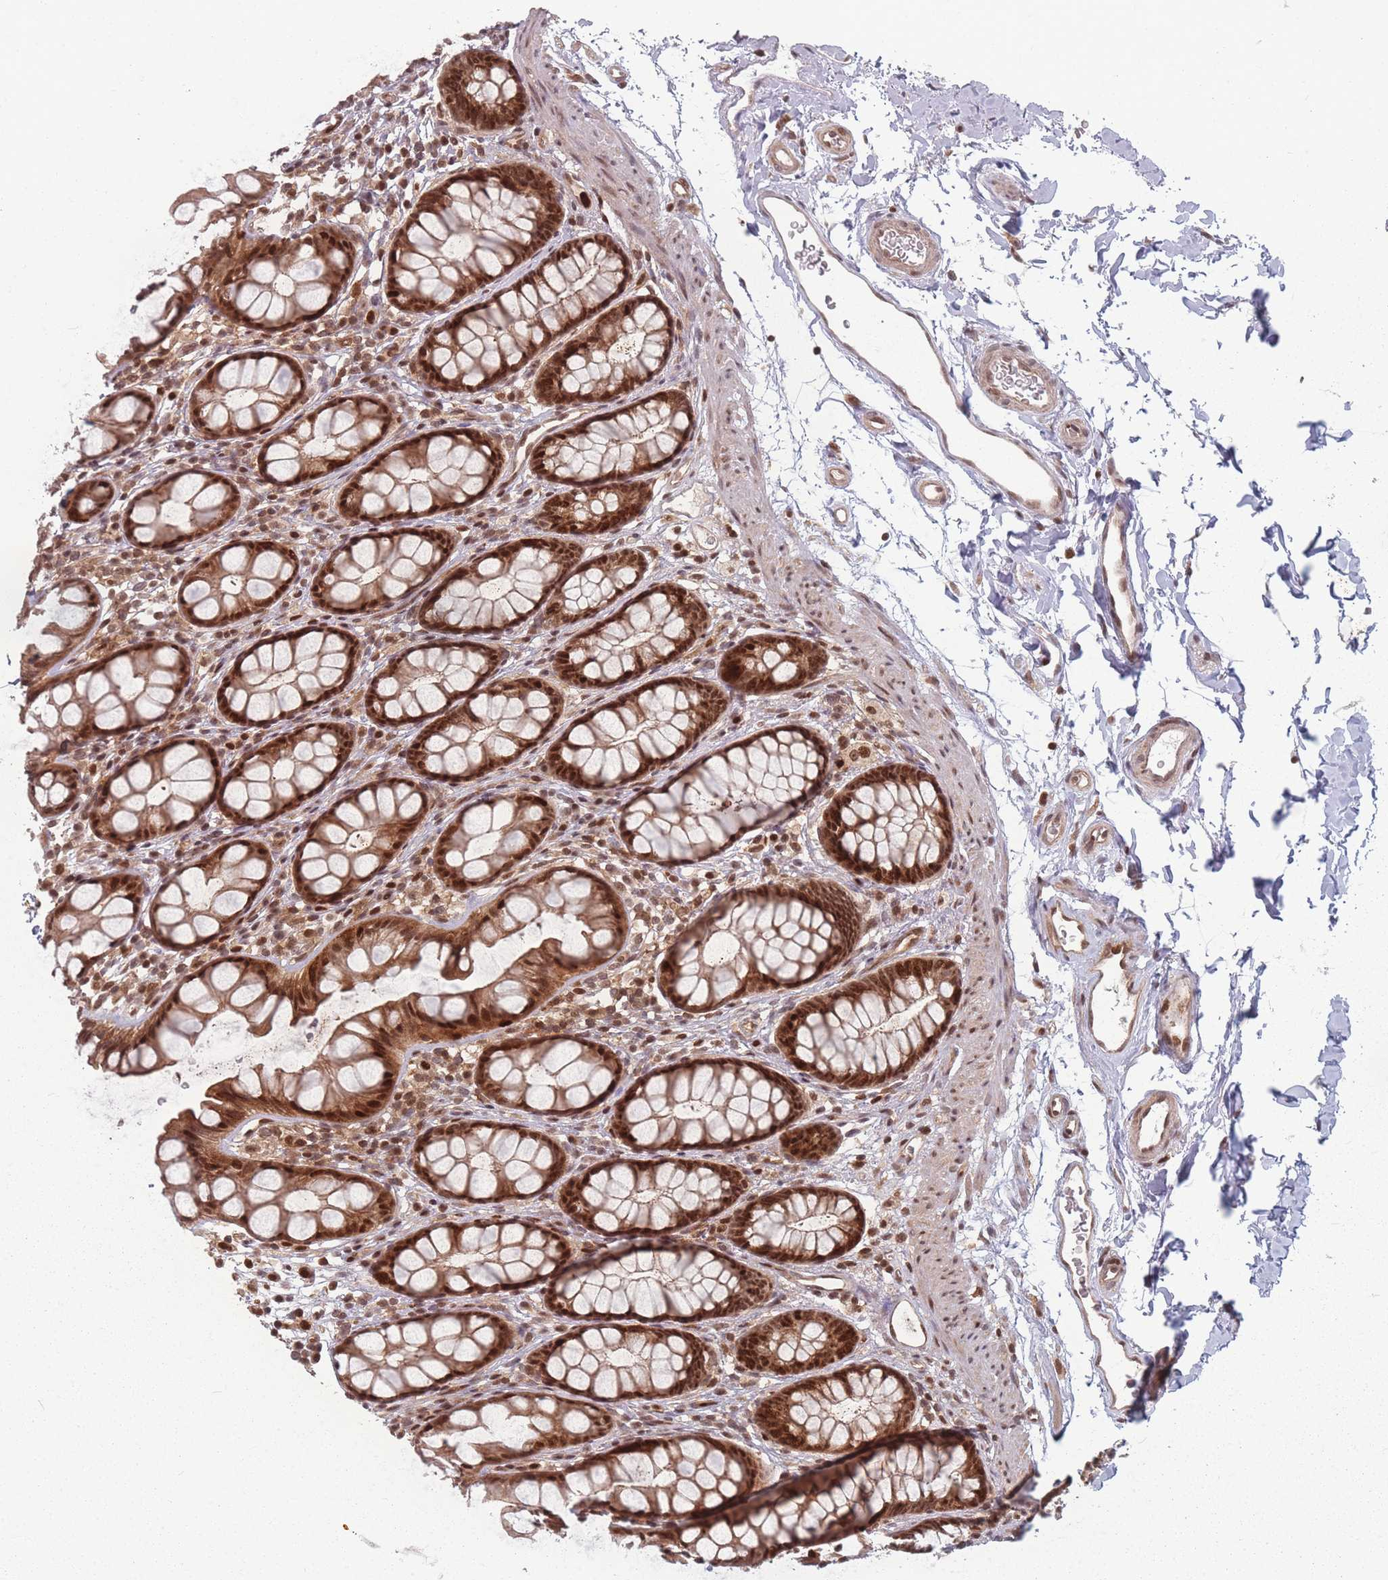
{"staining": {"intensity": "strong", "quantity": ">75%", "location": "cytoplasmic/membranous,nuclear"}, "tissue": "rectum", "cell_type": "Glandular cells", "image_type": "normal", "snomed": [{"axis": "morphology", "description": "Normal tissue, NOS"}, {"axis": "topography", "description": "Rectum"}], "caption": "Immunohistochemistry (DAB (3,3'-diaminobenzidine)) staining of unremarkable human rectum exhibits strong cytoplasmic/membranous,nuclear protein positivity in approximately >75% of glandular cells.", "gene": "WDR55", "patient": {"sex": "female", "age": 65}}